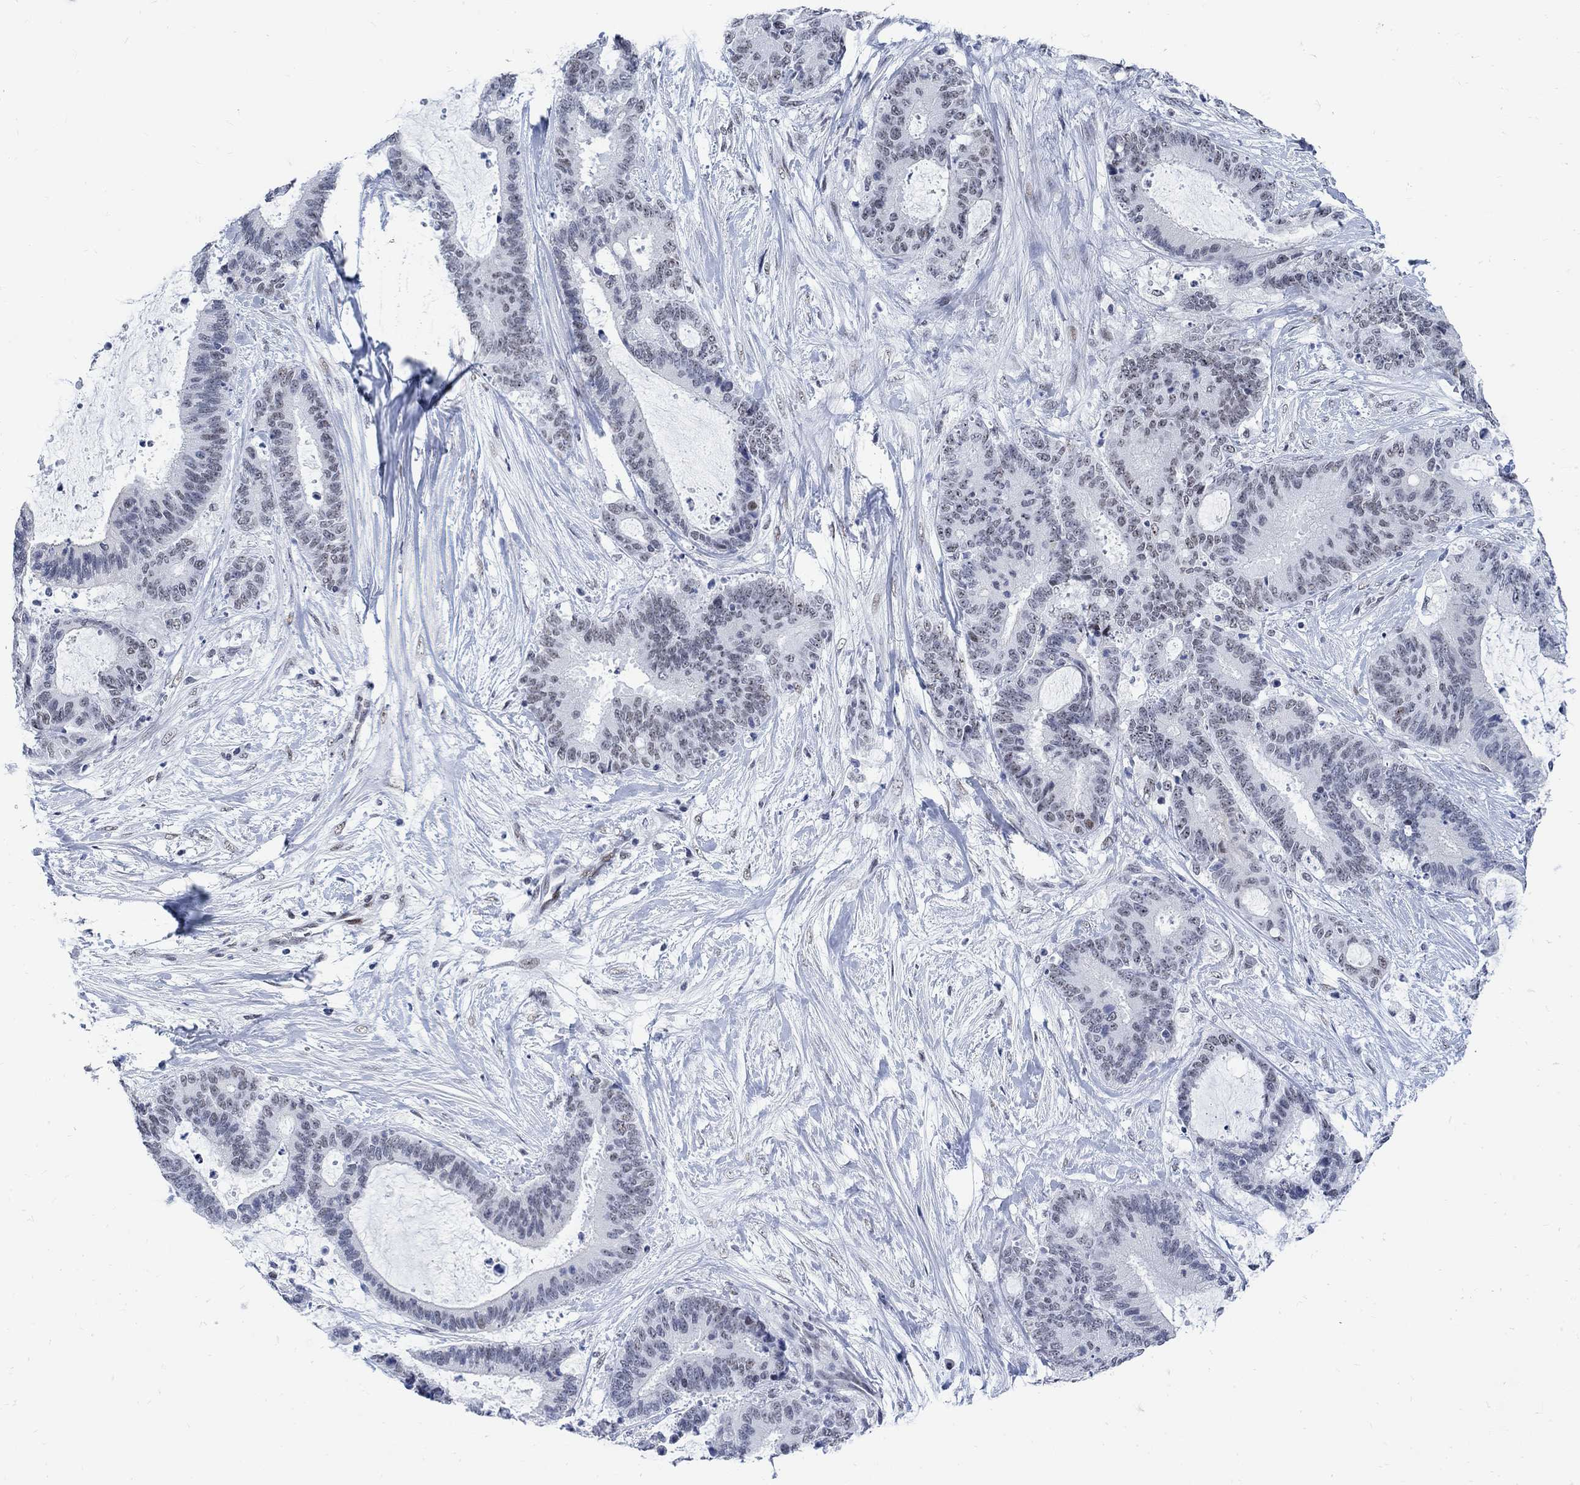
{"staining": {"intensity": "weak", "quantity": "<25%", "location": "nuclear"}, "tissue": "liver cancer", "cell_type": "Tumor cells", "image_type": "cancer", "snomed": [{"axis": "morphology", "description": "Cholangiocarcinoma"}, {"axis": "topography", "description": "Liver"}], "caption": "Tumor cells show no significant positivity in liver cancer (cholangiocarcinoma). (DAB (3,3'-diaminobenzidine) immunohistochemistry, high magnification).", "gene": "DLK1", "patient": {"sex": "female", "age": 73}}